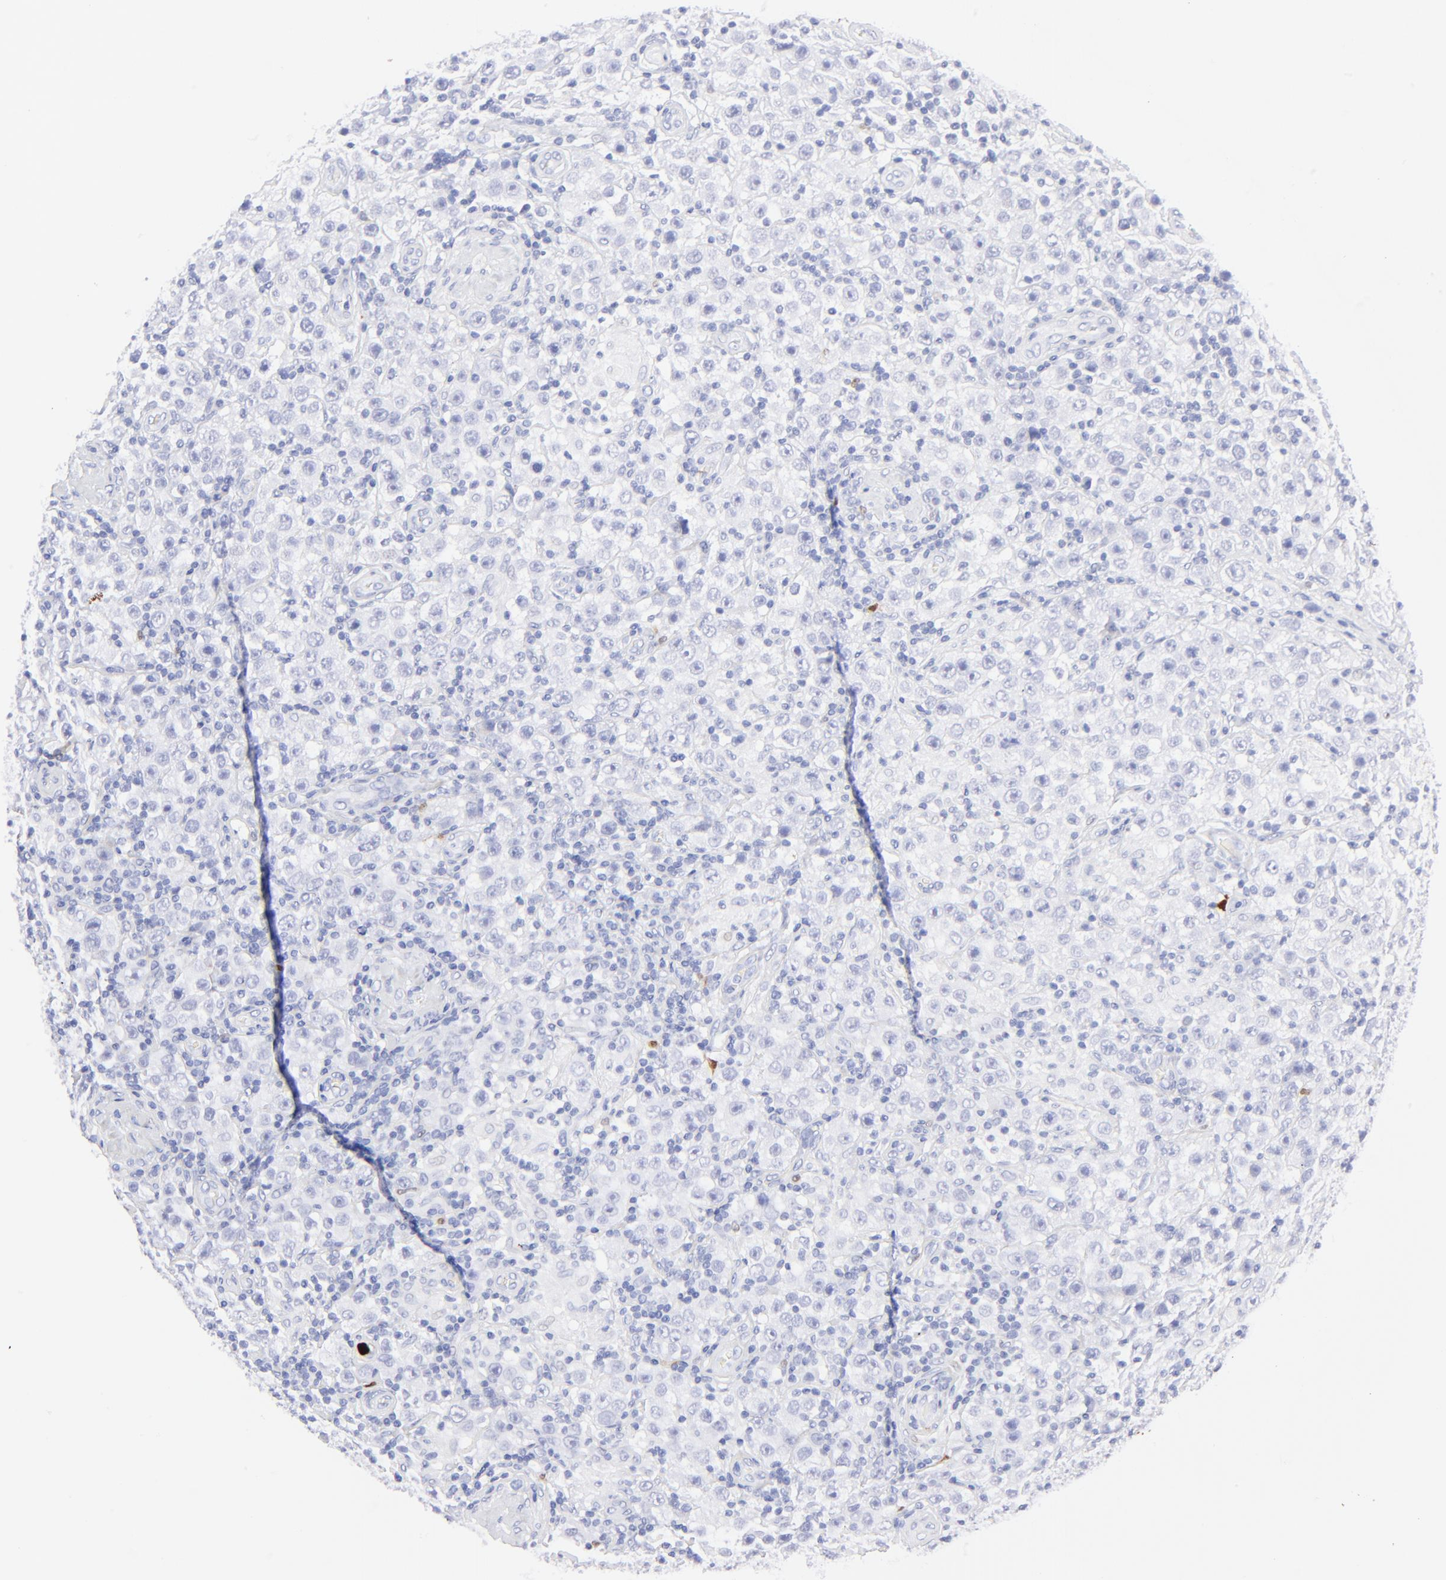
{"staining": {"intensity": "negative", "quantity": "none", "location": "none"}, "tissue": "testis cancer", "cell_type": "Tumor cells", "image_type": "cancer", "snomed": [{"axis": "morphology", "description": "Seminoma, NOS"}, {"axis": "topography", "description": "Testis"}], "caption": "The histopathology image reveals no significant positivity in tumor cells of testis cancer.", "gene": "S100A12", "patient": {"sex": "male", "age": 32}}